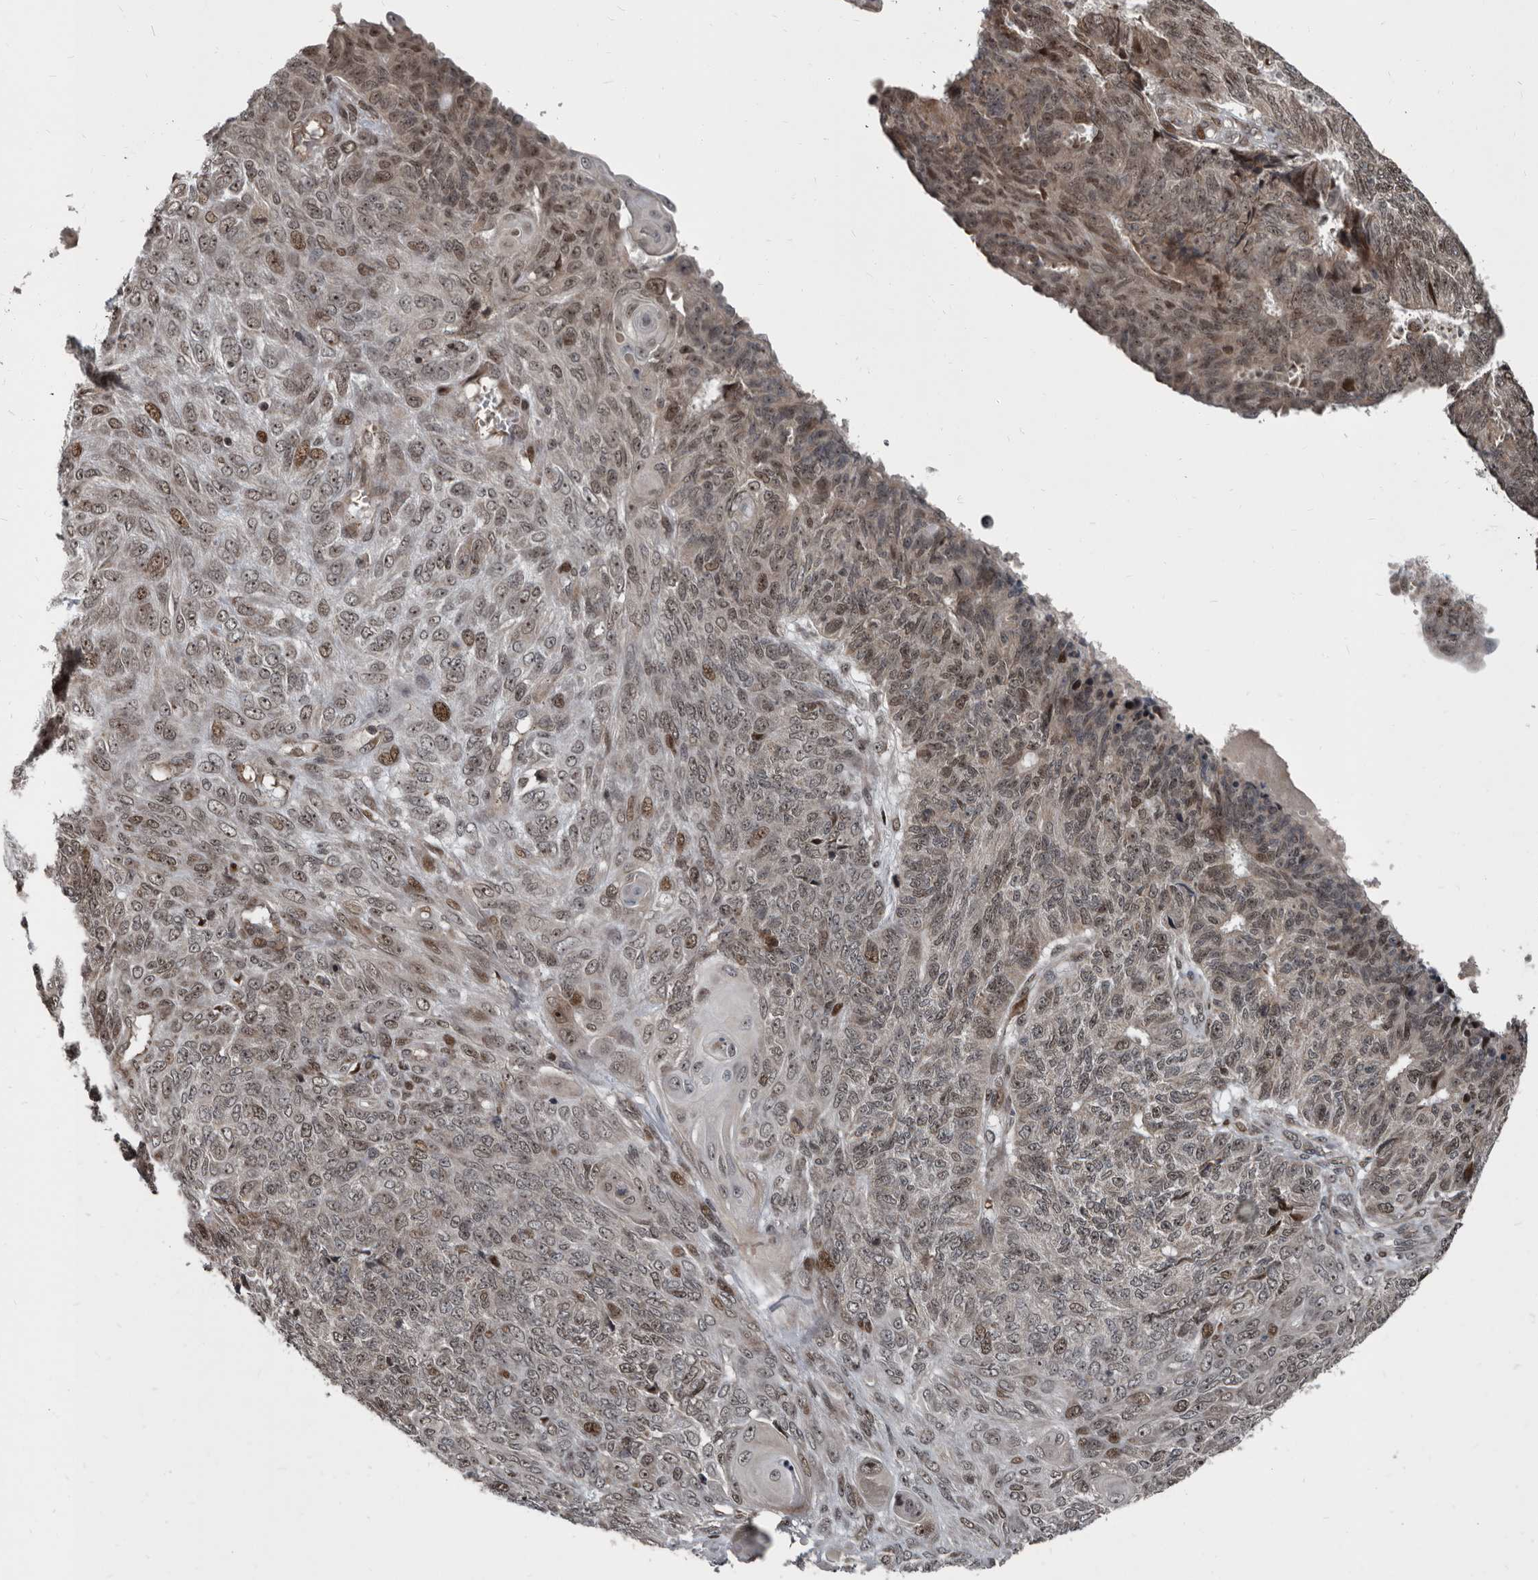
{"staining": {"intensity": "moderate", "quantity": "25%-75%", "location": "nuclear"}, "tissue": "endometrial cancer", "cell_type": "Tumor cells", "image_type": "cancer", "snomed": [{"axis": "morphology", "description": "Adenocarcinoma, NOS"}, {"axis": "topography", "description": "Endometrium"}], "caption": "Immunohistochemistry of human endometrial cancer (adenocarcinoma) demonstrates medium levels of moderate nuclear expression in approximately 25%-75% of tumor cells.", "gene": "CHD1L", "patient": {"sex": "female", "age": 32}}